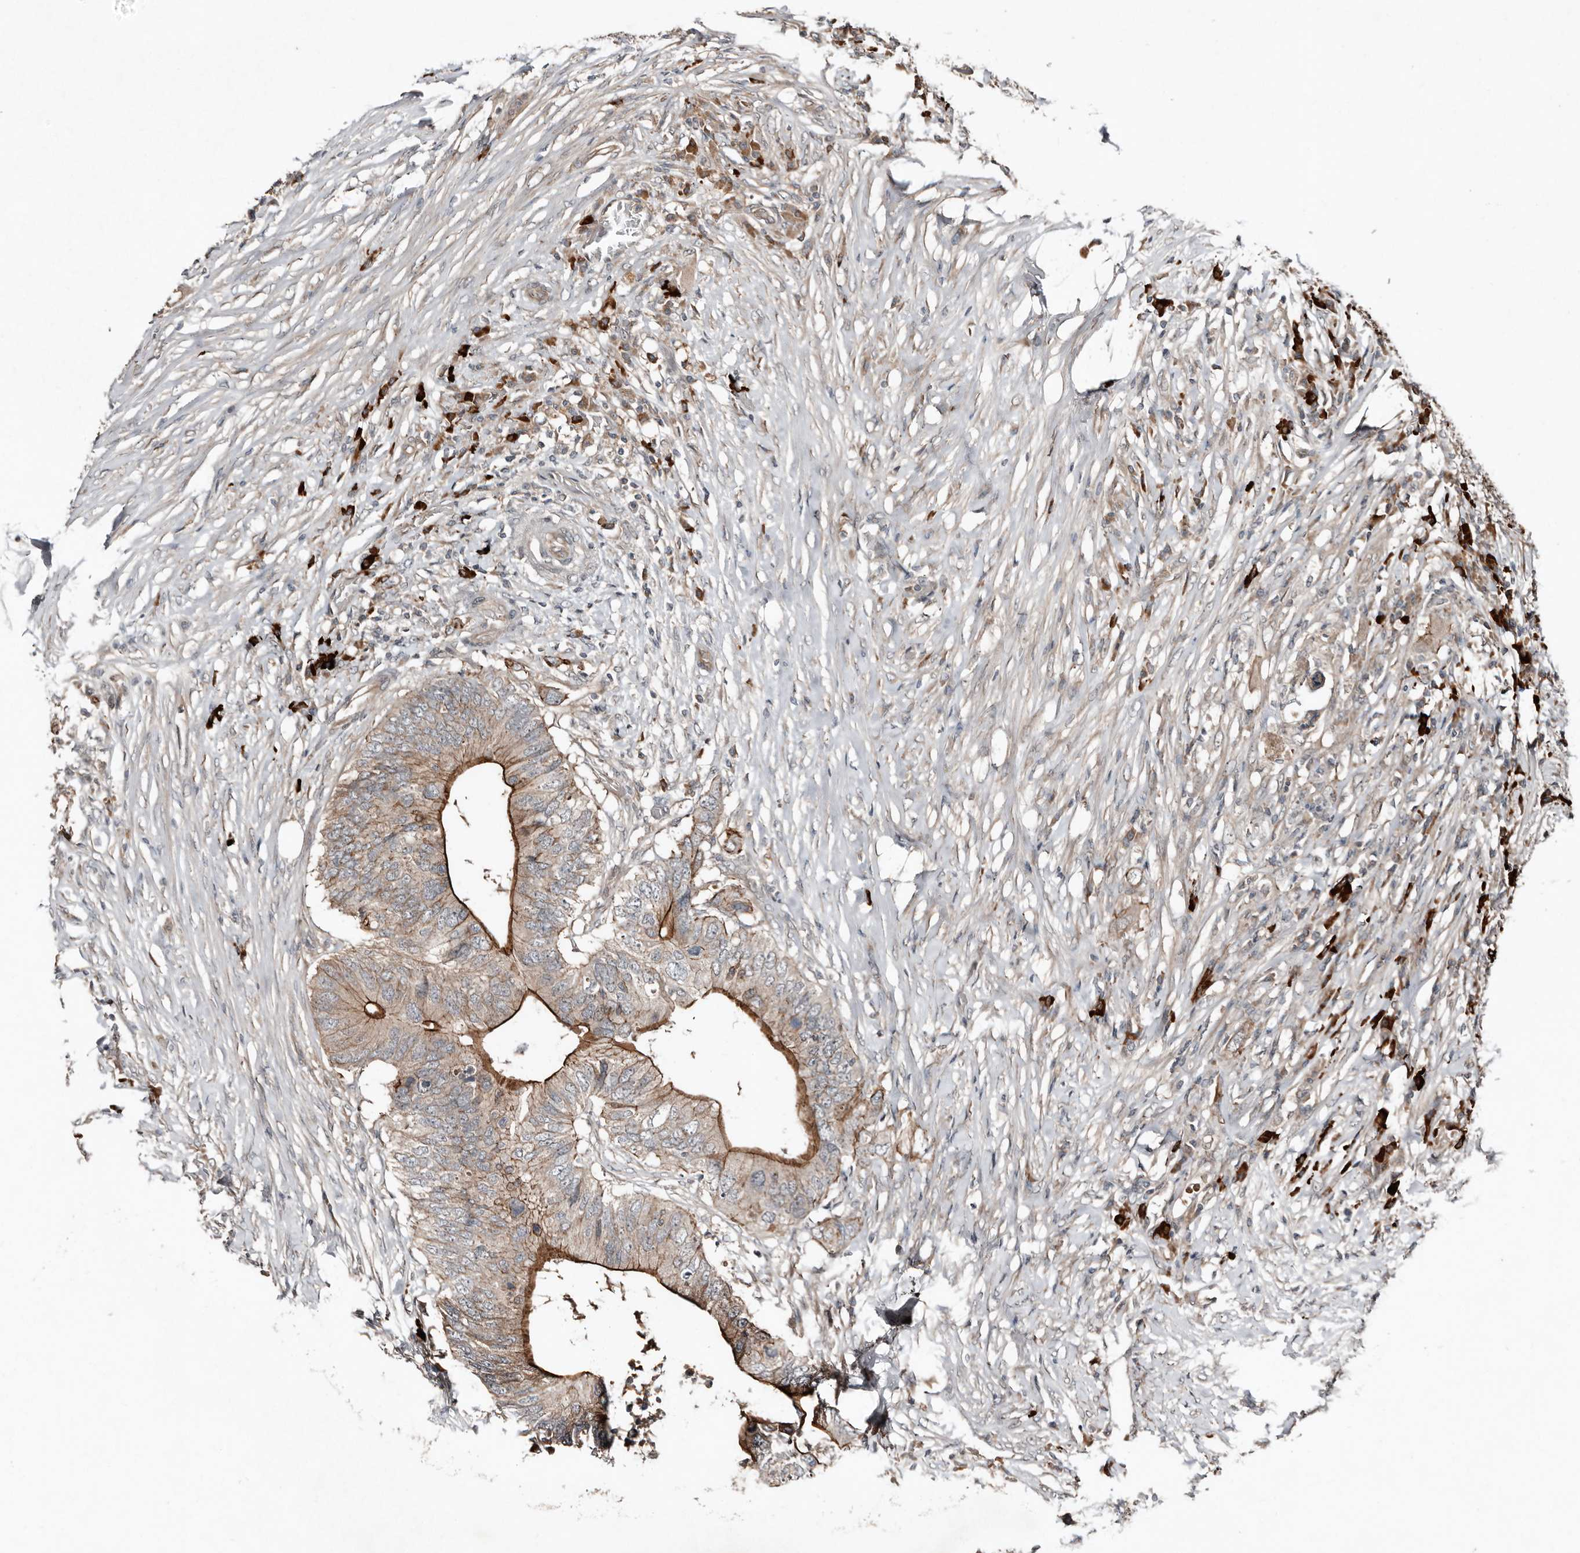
{"staining": {"intensity": "moderate", "quantity": "25%-75%", "location": "cytoplasmic/membranous"}, "tissue": "colorectal cancer", "cell_type": "Tumor cells", "image_type": "cancer", "snomed": [{"axis": "morphology", "description": "Adenocarcinoma, NOS"}, {"axis": "topography", "description": "Colon"}], "caption": "This histopathology image demonstrates adenocarcinoma (colorectal) stained with IHC to label a protein in brown. The cytoplasmic/membranous of tumor cells show moderate positivity for the protein. Nuclei are counter-stained blue.", "gene": "TEAD3", "patient": {"sex": "male", "age": 71}}